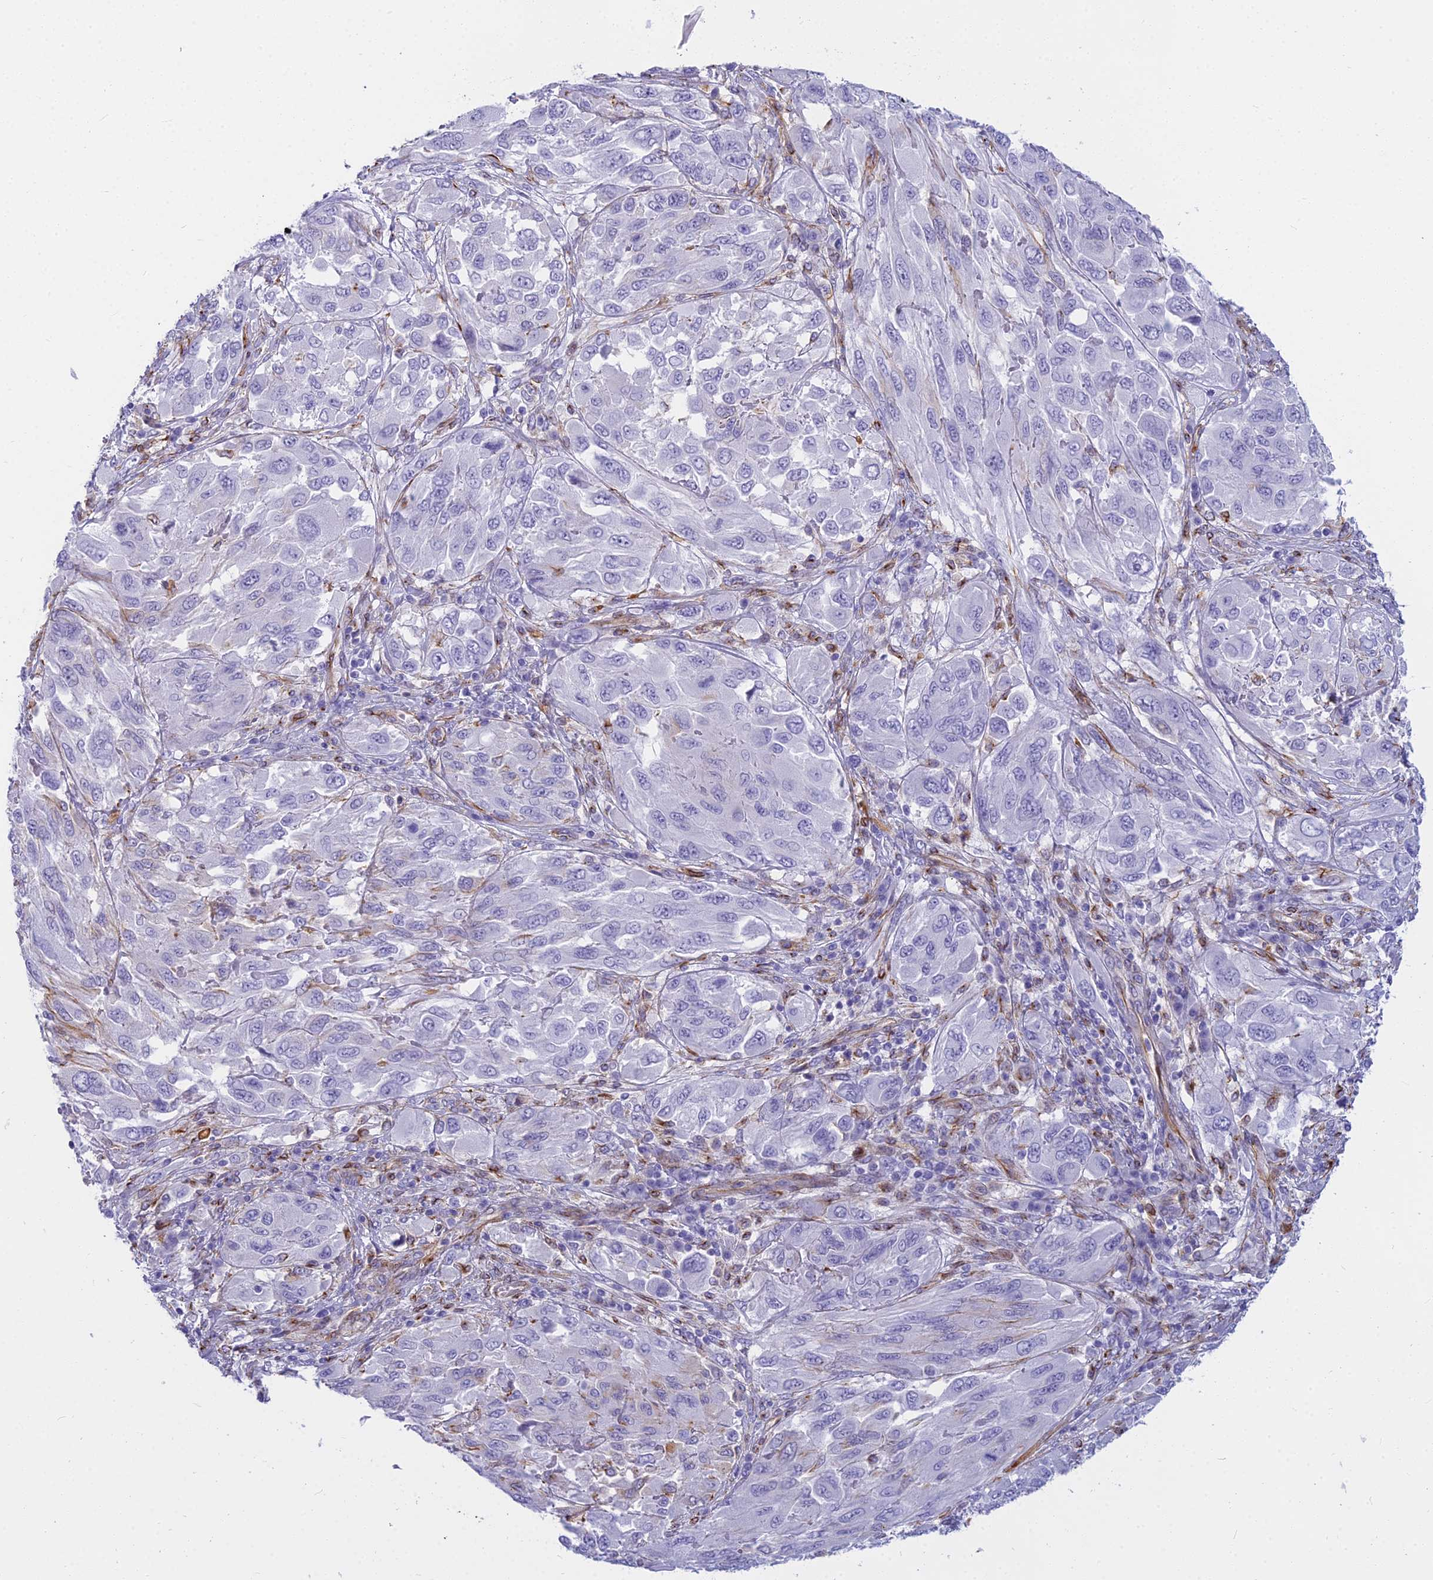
{"staining": {"intensity": "negative", "quantity": "none", "location": "none"}, "tissue": "melanoma", "cell_type": "Tumor cells", "image_type": "cancer", "snomed": [{"axis": "morphology", "description": "Malignant melanoma, NOS"}, {"axis": "topography", "description": "Skin"}], "caption": "The micrograph demonstrates no significant staining in tumor cells of melanoma.", "gene": "EVI2A", "patient": {"sex": "female", "age": 91}}